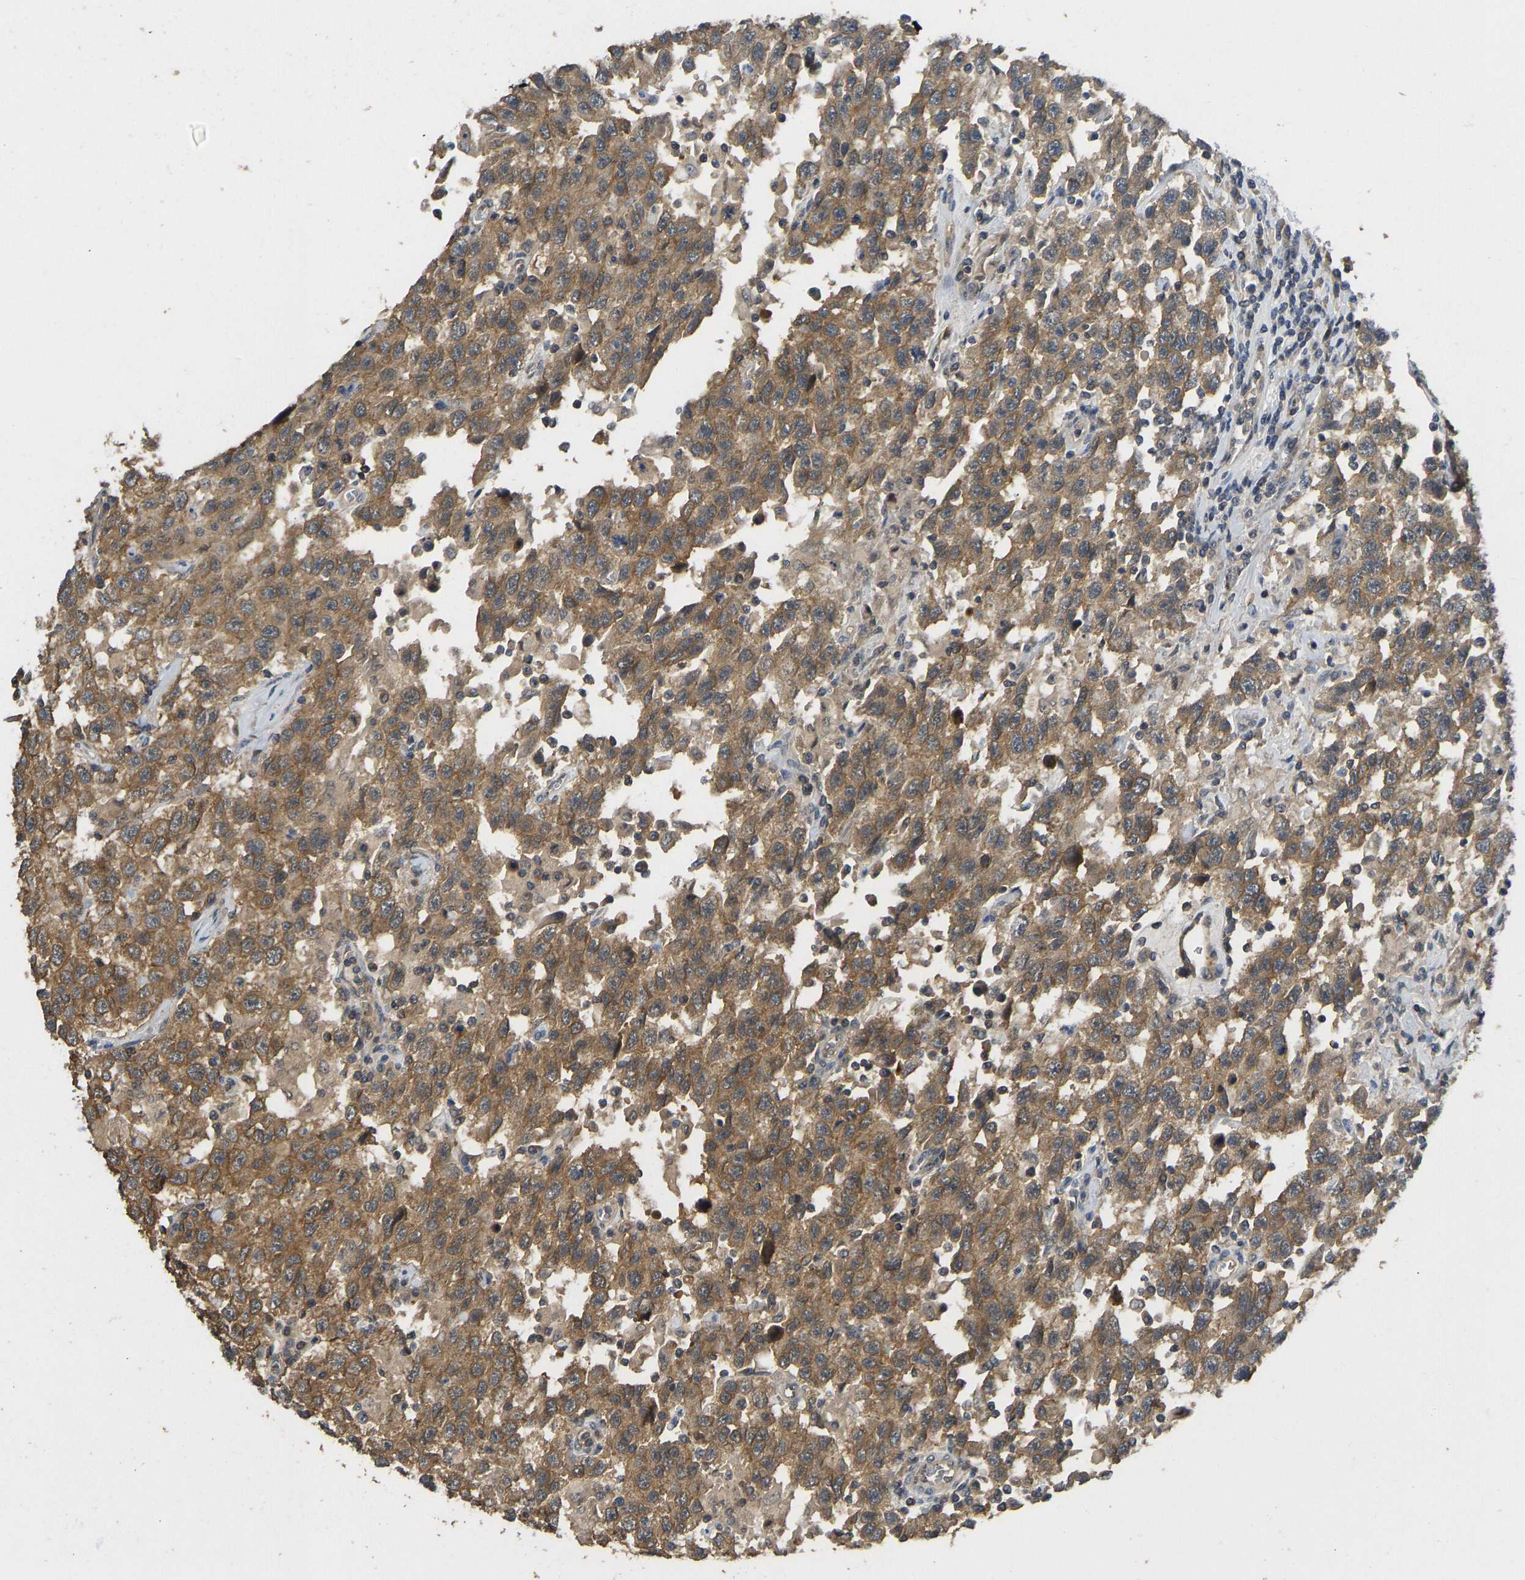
{"staining": {"intensity": "moderate", "quantity": ">75%", "location": "cytoplasmic/membranous"}, "tissue": "testis cancer", "cell_type": "Tumor cells", "image_type": "cancer", "snomed": [{"axis": "morphology", "description": "Seminoma, NOS"}, {"axis": "topography", "description": "Testis"}], "caption": "Immunohistochemical staining of human seminoma (testis) shows medium levels of moderate cytoplasmic/membranous expression in about >75% of tumor cells.", "gene": "NDRG3", "patient": {"sex": "male", "age": 41}}